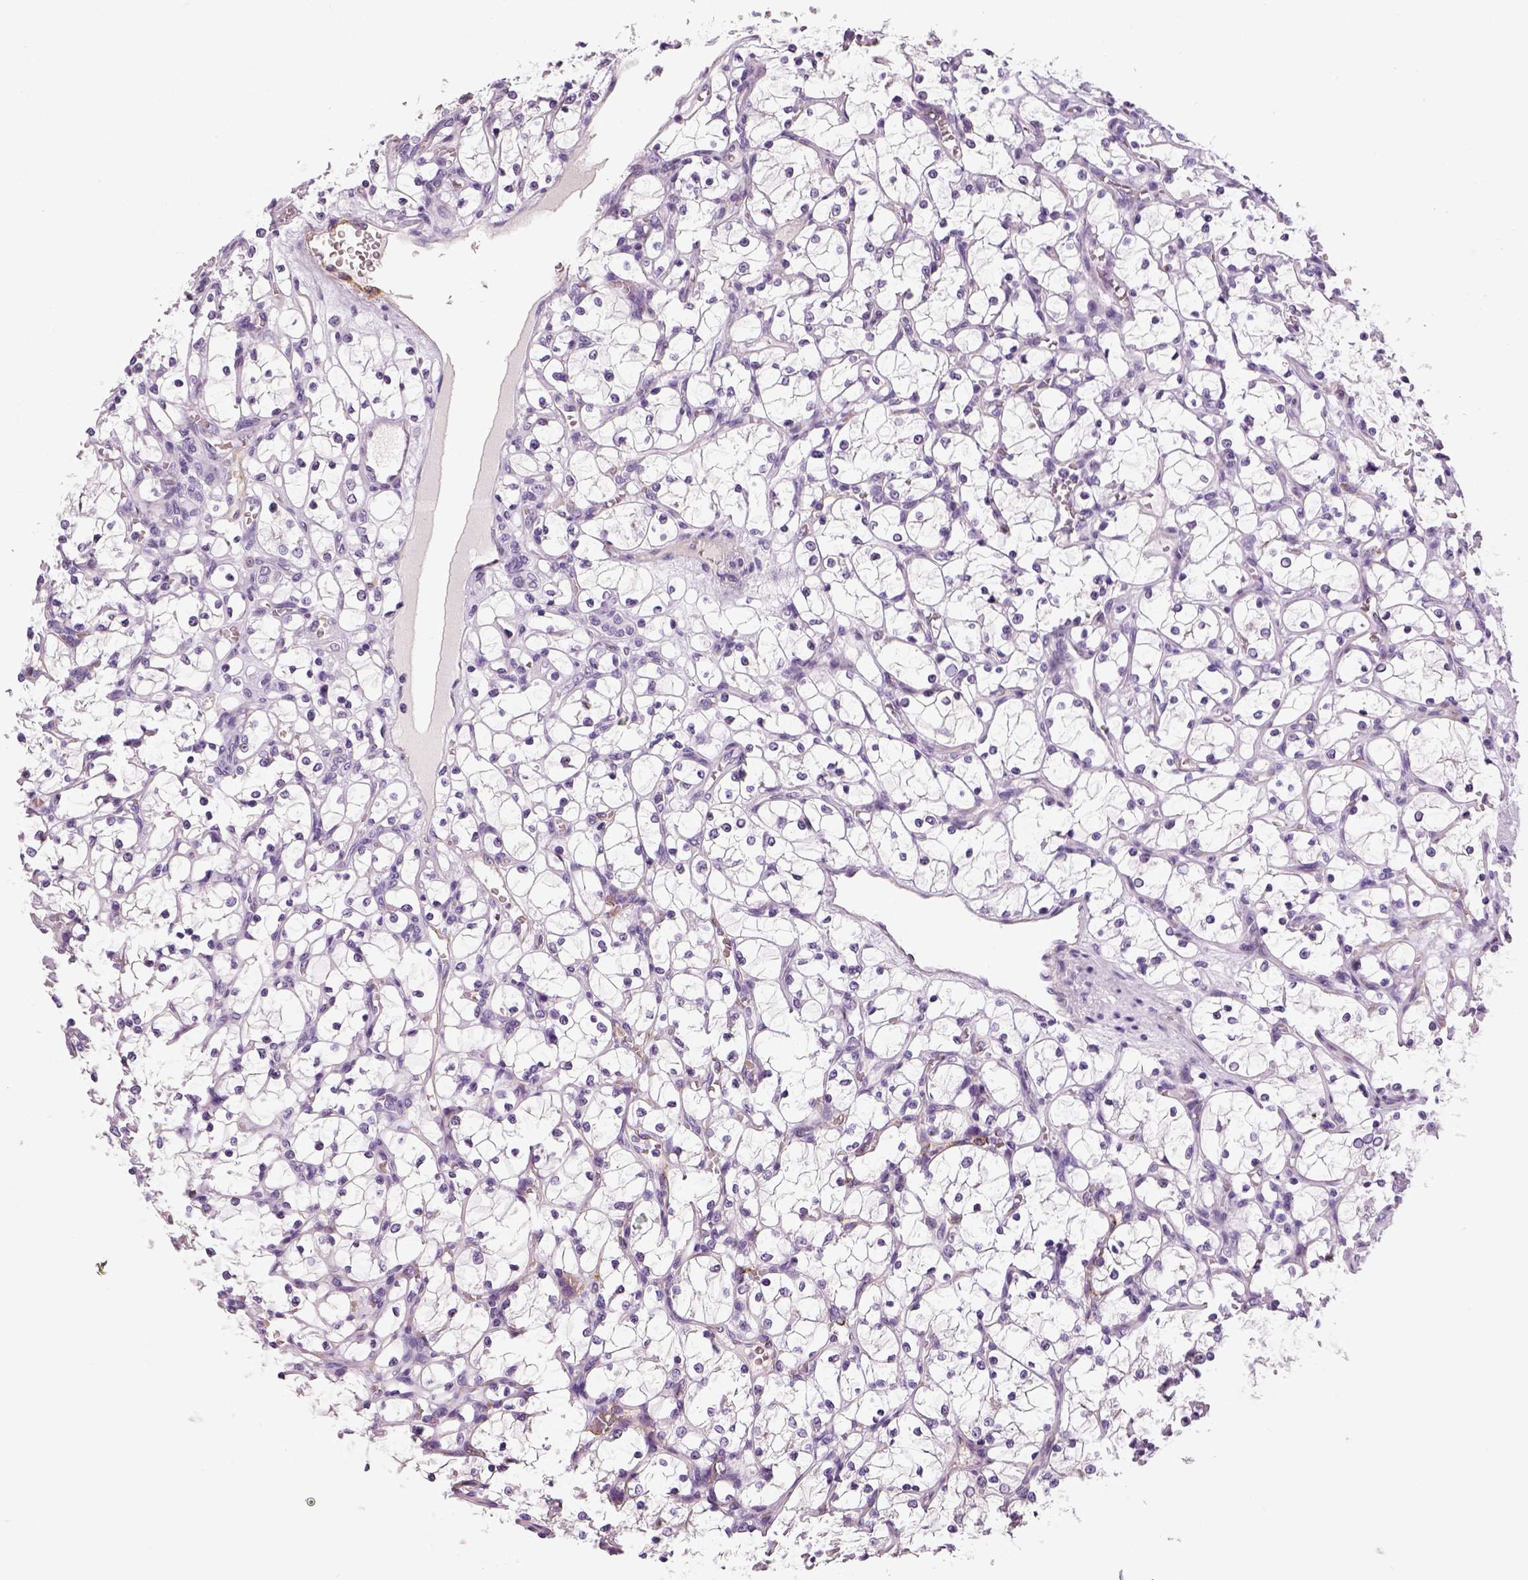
{"staining": {"intensity": "negative", "quantity": "none", "location": "none"}, "tissue": "renal cancer", "cell_type": "Tumor cells", "image_type": "cancer", "snomed": [{"axis": "morphology", "description": "Adenocarcinoma, NOS"}, {"axis": "topography", "description": "Kidney"}], "caption": "Histopathology image shows no protein expression in tumor cells of renal cancer tissue.", "gene": "TSPAN7", "patient": {"sex": "female", "age": 69}}